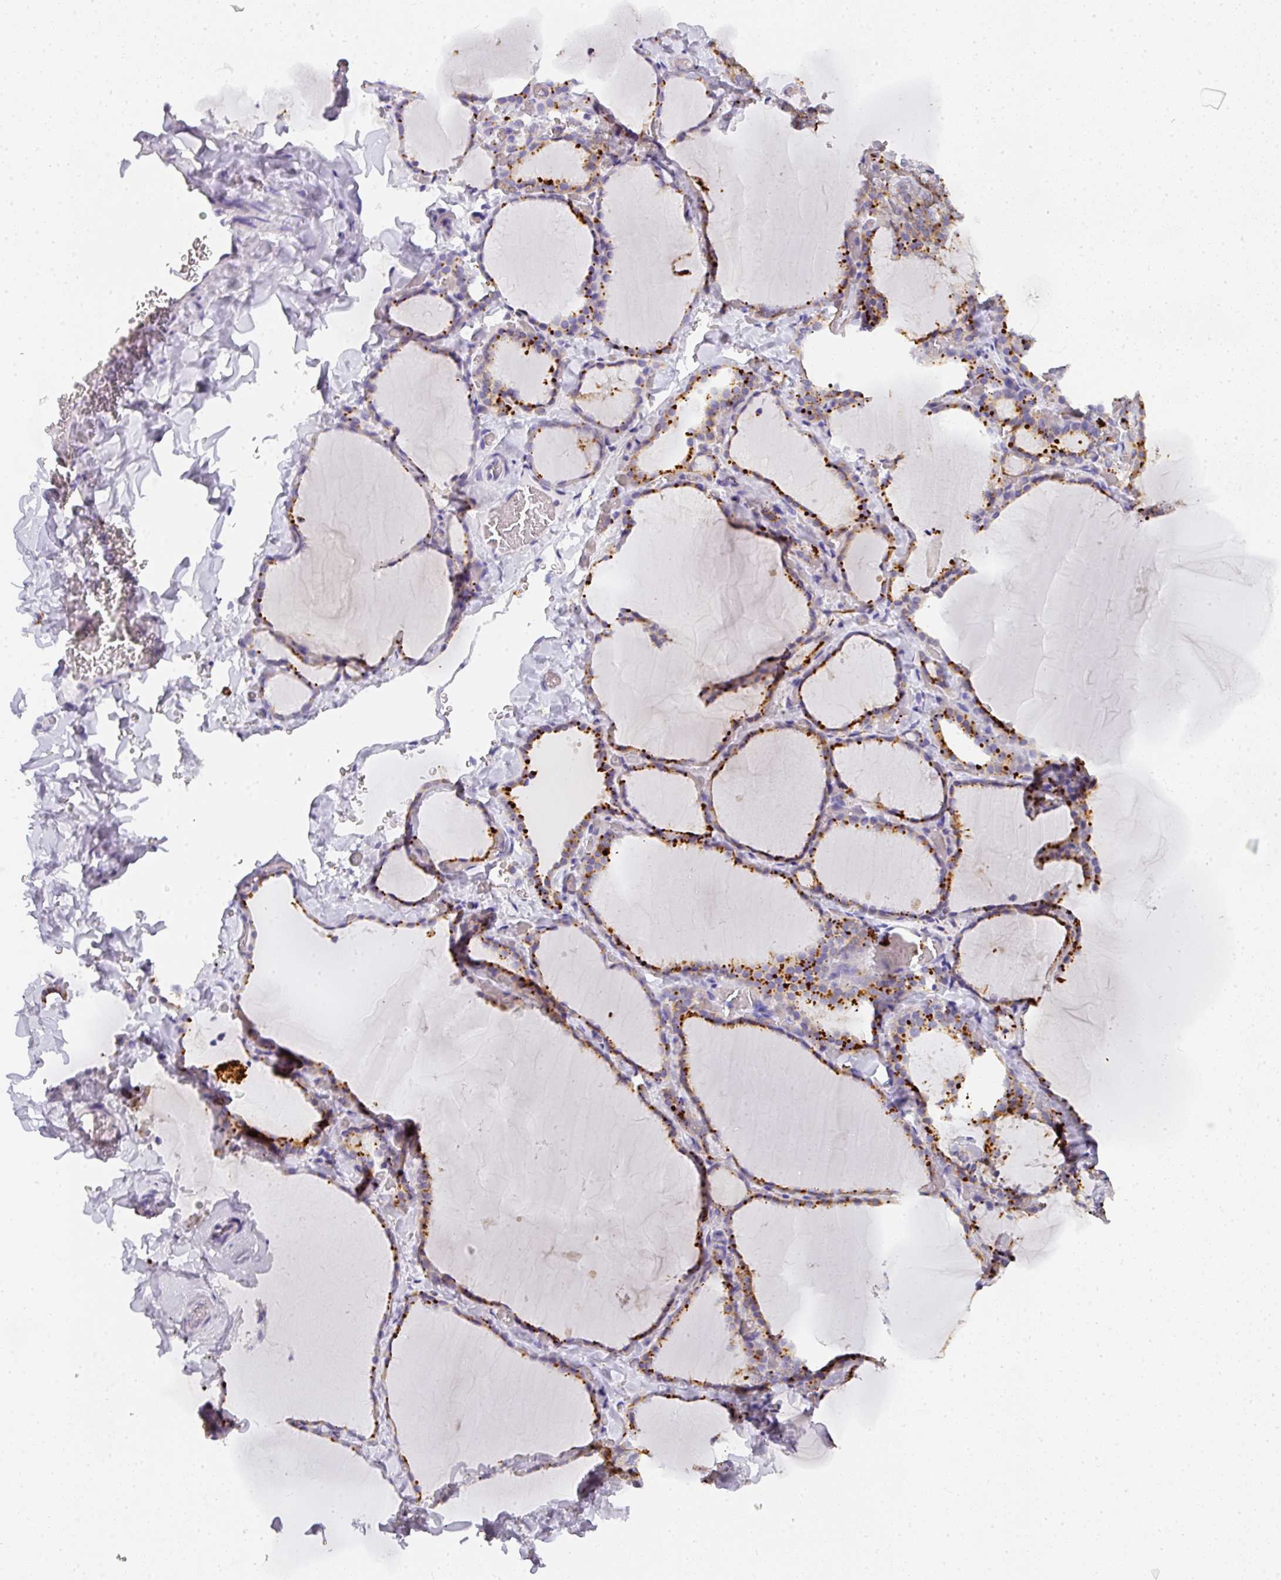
{"staining": {"intensity": "strong", "quantity": "25%-75%", "location": "cytoplasmic/membranous"}, "tissue": "thyroid gland", "cell_type": "Glandular cells", "image_type": "normal", "snomed": [{"axis": "morphology", "description": "Normal tissue, NOS"}, {"axis": "topography", "description": "Thyroid gland"}], "caption": "Protein positivity by immunohistochemistry (IHC) displays strong cytoplasmic/membranous expression in approximately 25%-75% of glandular cells in unremarkable thyroid gland. (brown staining indicates protein expression, while blue staining denotes nuclei).", "gene": "MMACHC", "patient": {"sex": "female", "age": 22}}